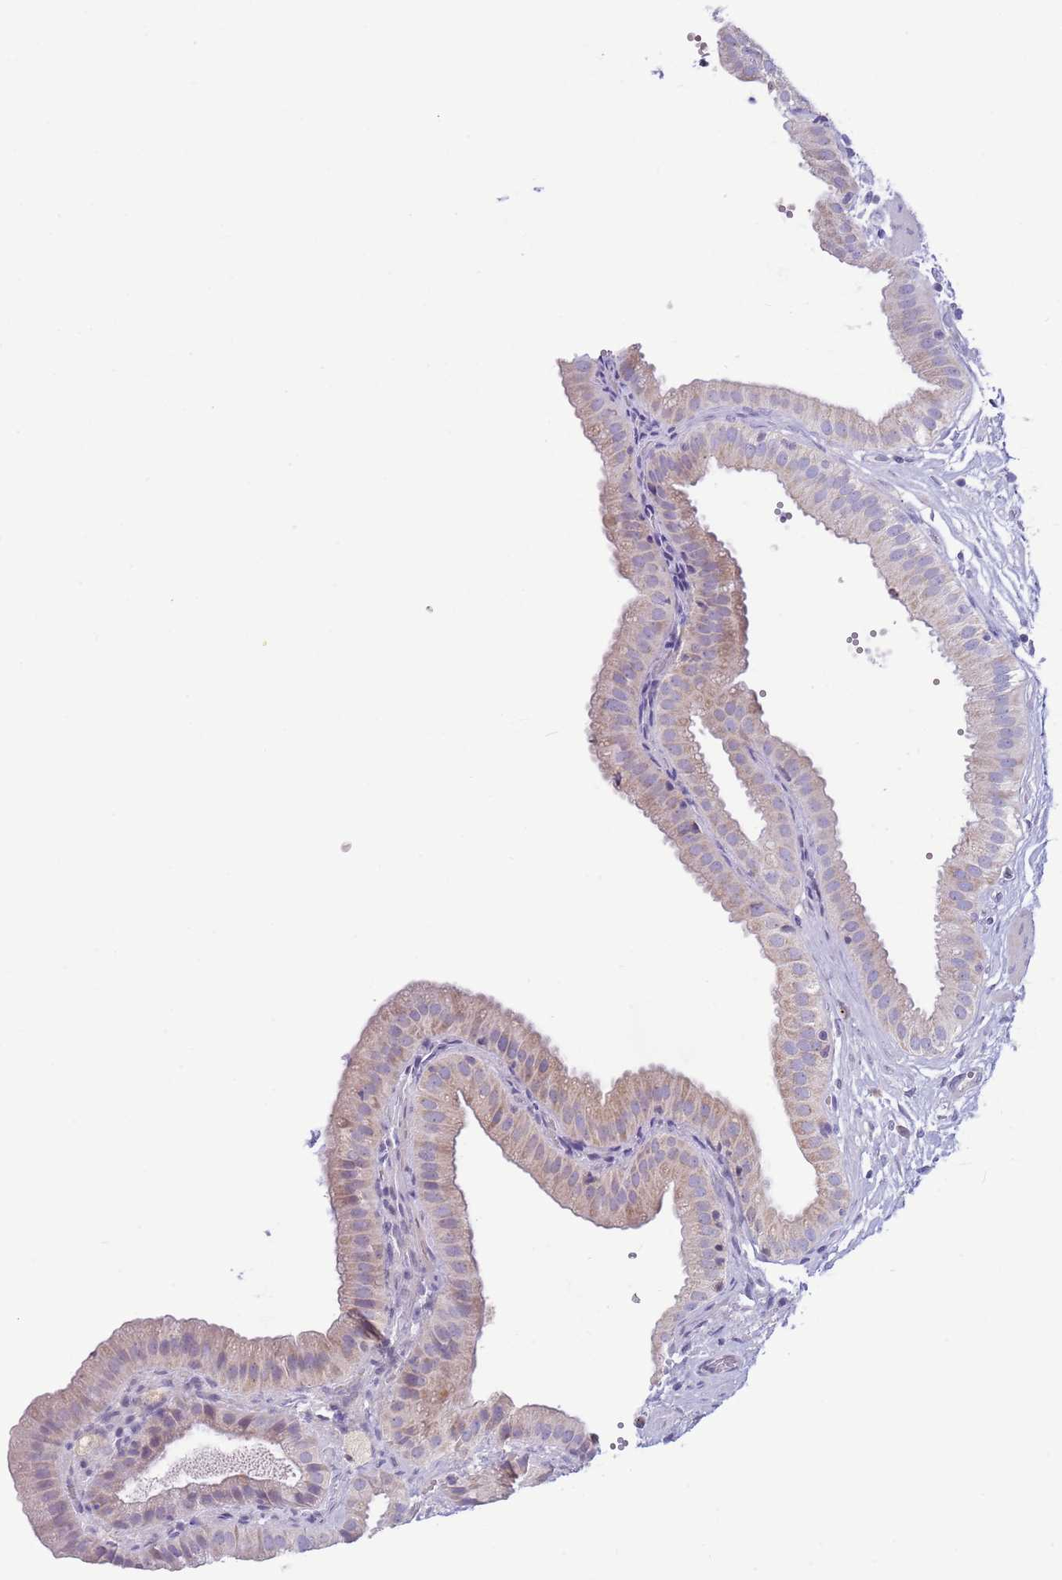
{"staining": {"intensity": "weak", "quantity": "<25%", "location": "cytoplasmic/membranous"}, "tissue": "gallbladder", "cell_type": "Glandular cells", "image_type": "normal", "snomed": [{"axis": "morphology", "description": "Normal tissue, NOS"}, {"axis": "topography", "description": "Gallbladder"}], "caption": "Immunohistochemical staining of unremarkable human gallbladder reveals no significant expression in glandular cells.", "gene": "DDHD1", "patient": {"sex": "female", "age": 61}}